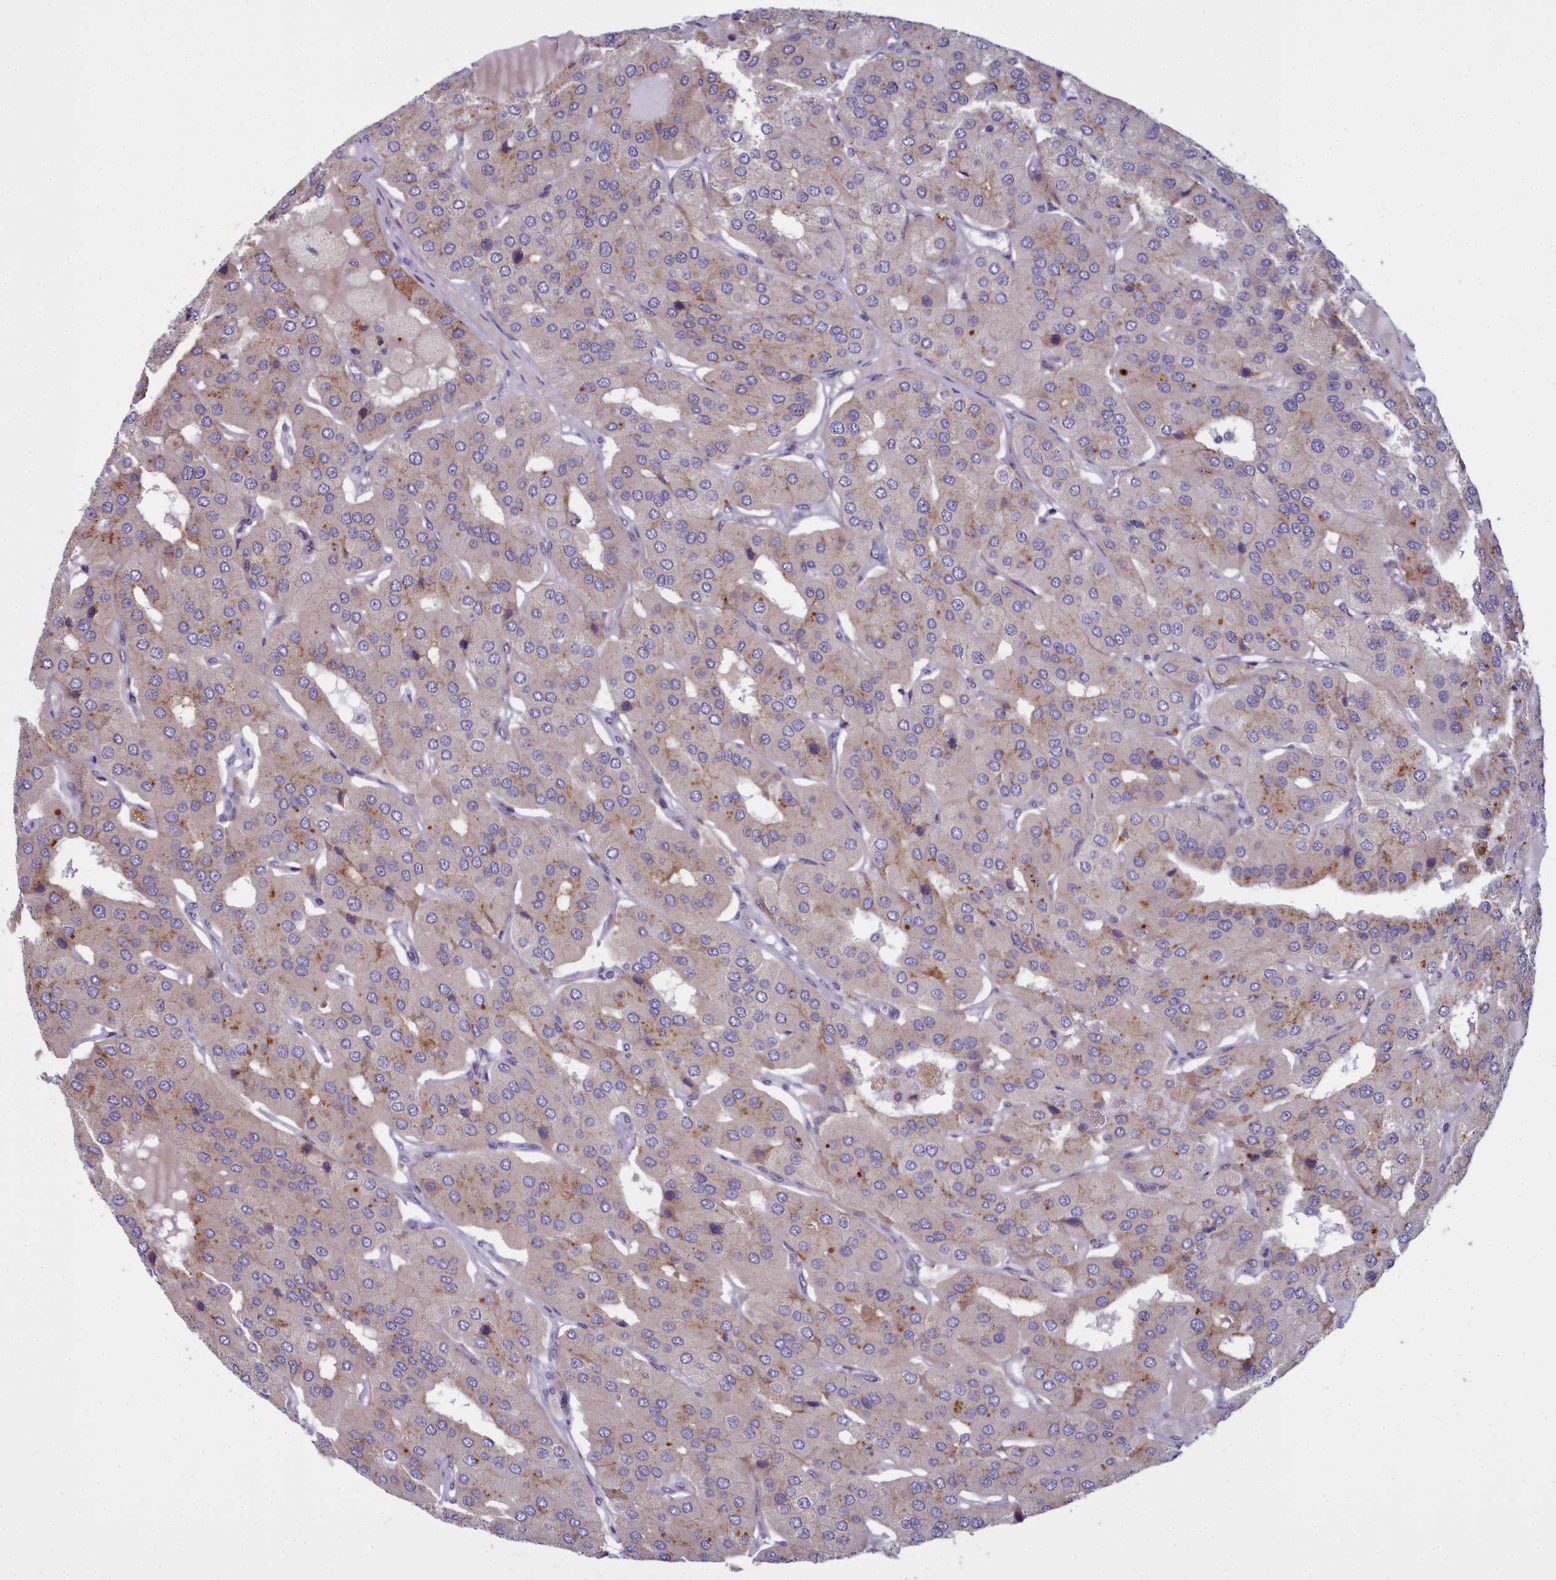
{"staining": {"intensity": "moderate", "quantity": "<25%", "location": "cytoplasmic/membranous"}, "tissue": "parathyroid gland", "cell_type": "Glandular cells", "image_type": "normal", "snomed": [{"axis": "morphology", "description": "Normal tissue, NOS"}, {"axis": "morphology", "description": "Adenoma, NOS"}, {"axis": "topography", "description": "Parathyroid gland"}], "caption": "Immunohistochemical staining of benign human parathyroid gland demonstrates <25% levels of moderate cytoplasmic/membranous protein positivity in about <25% of glandular cells. Ihc stains the protein of interest in brown and the nuclei are stained blue.", "gene": "WDPCP", "patient": {"sex": "female", "age": 86}}